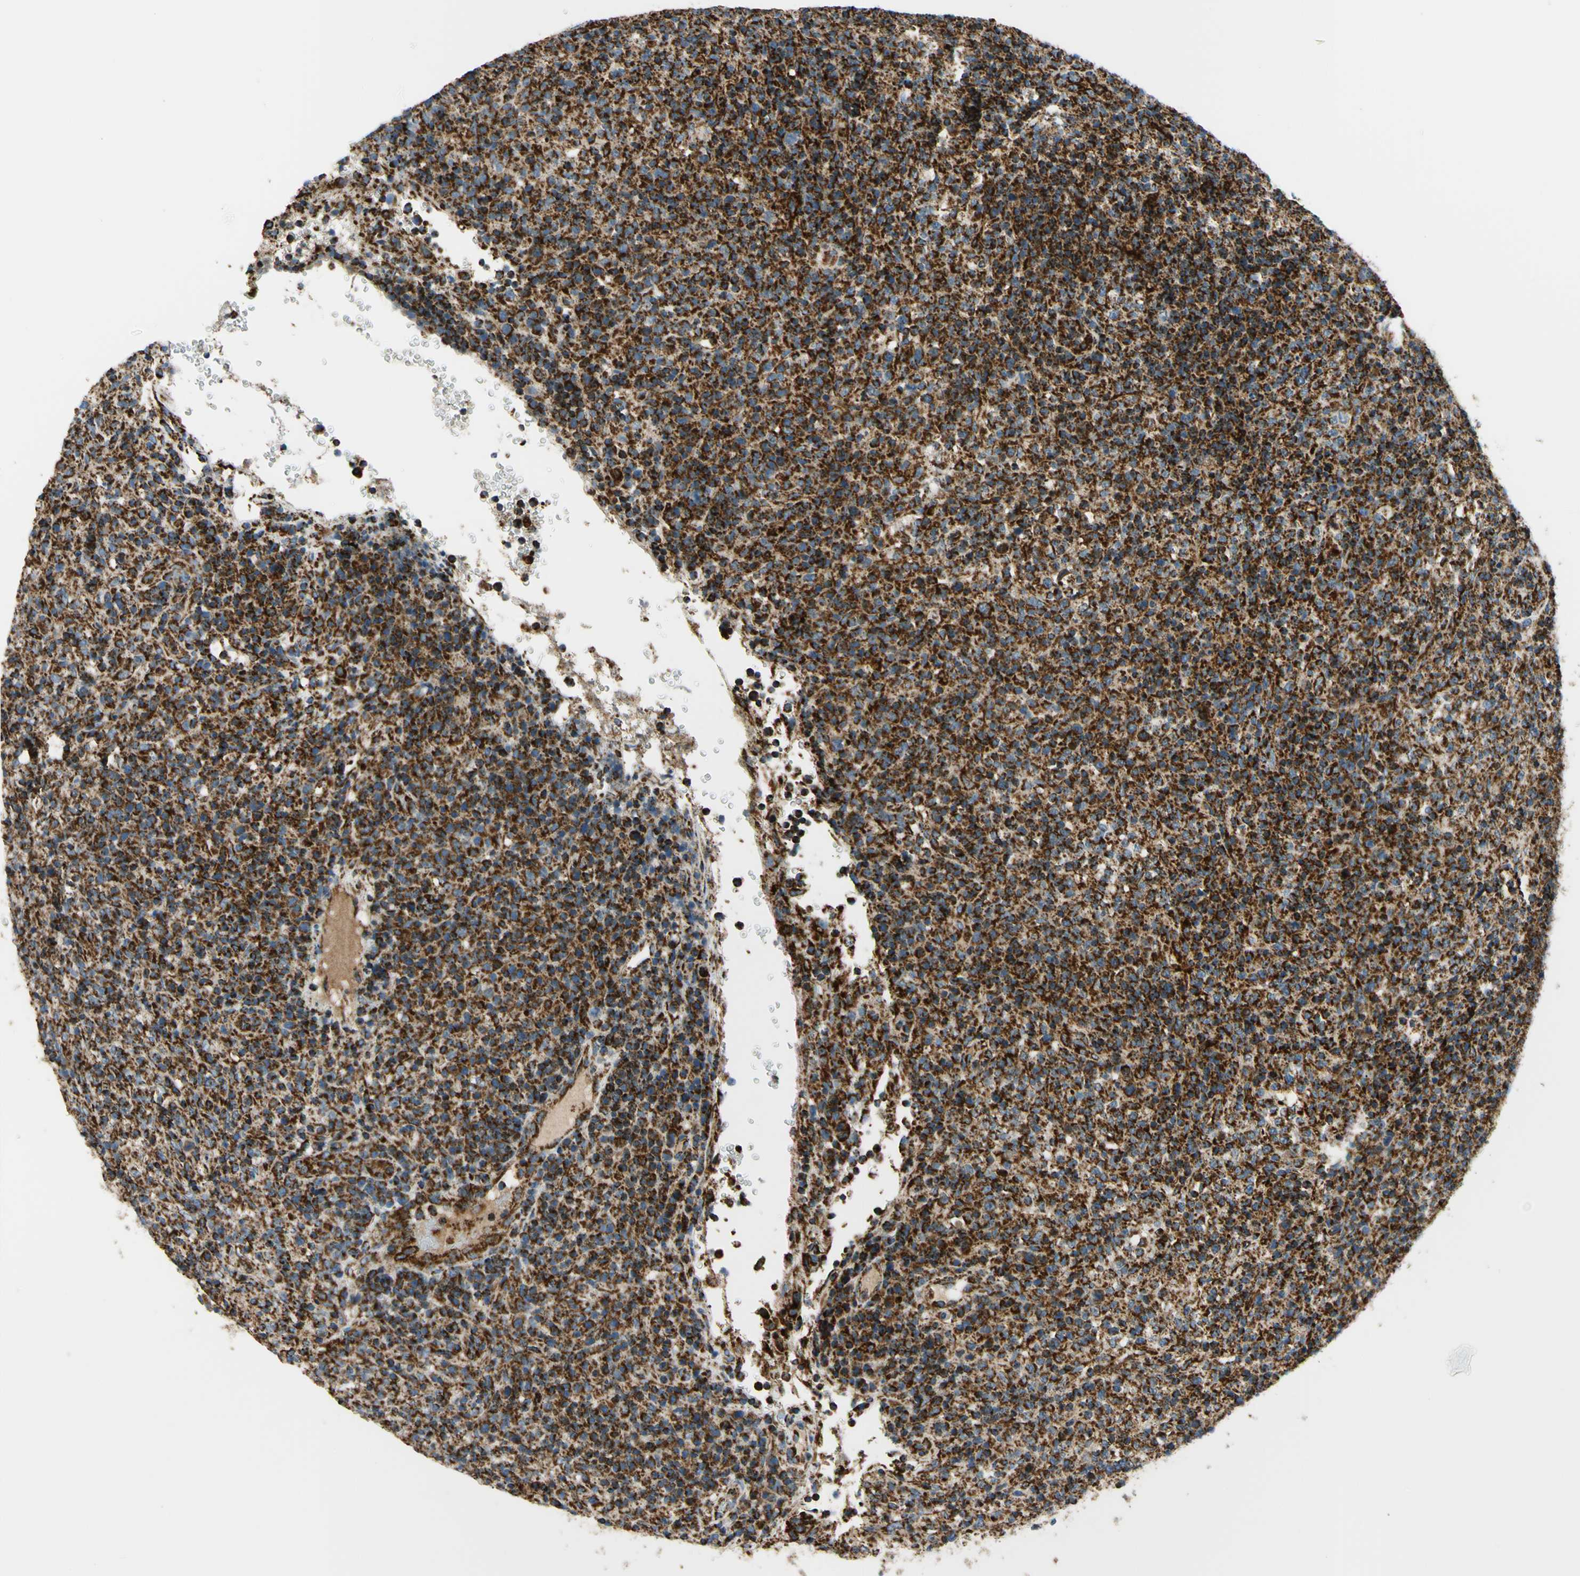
{"staining": {"intensity": "strong", "quantity": ">75%", "location": "cytoplasmic/membranous"}, "tissue": "lymphoma", "cell_type": "Tumor cells", "image_type": "cancer", "snomed": [{"axis": "morphology", "description": "Malignant lymphoma, non-Hodgkin's type, High grade"}, {"axis": "topography", "description": "Lymph node"}], "caption": "Human high-grade malignant lymphoma, non-Hodgkin's type stained with a brown dye shows strong cytoplasmic/membranous positive staining in approximately >75% of tumor cells.", "gene": "MAVS", "patient": {"sex": "female", "age": 76}}